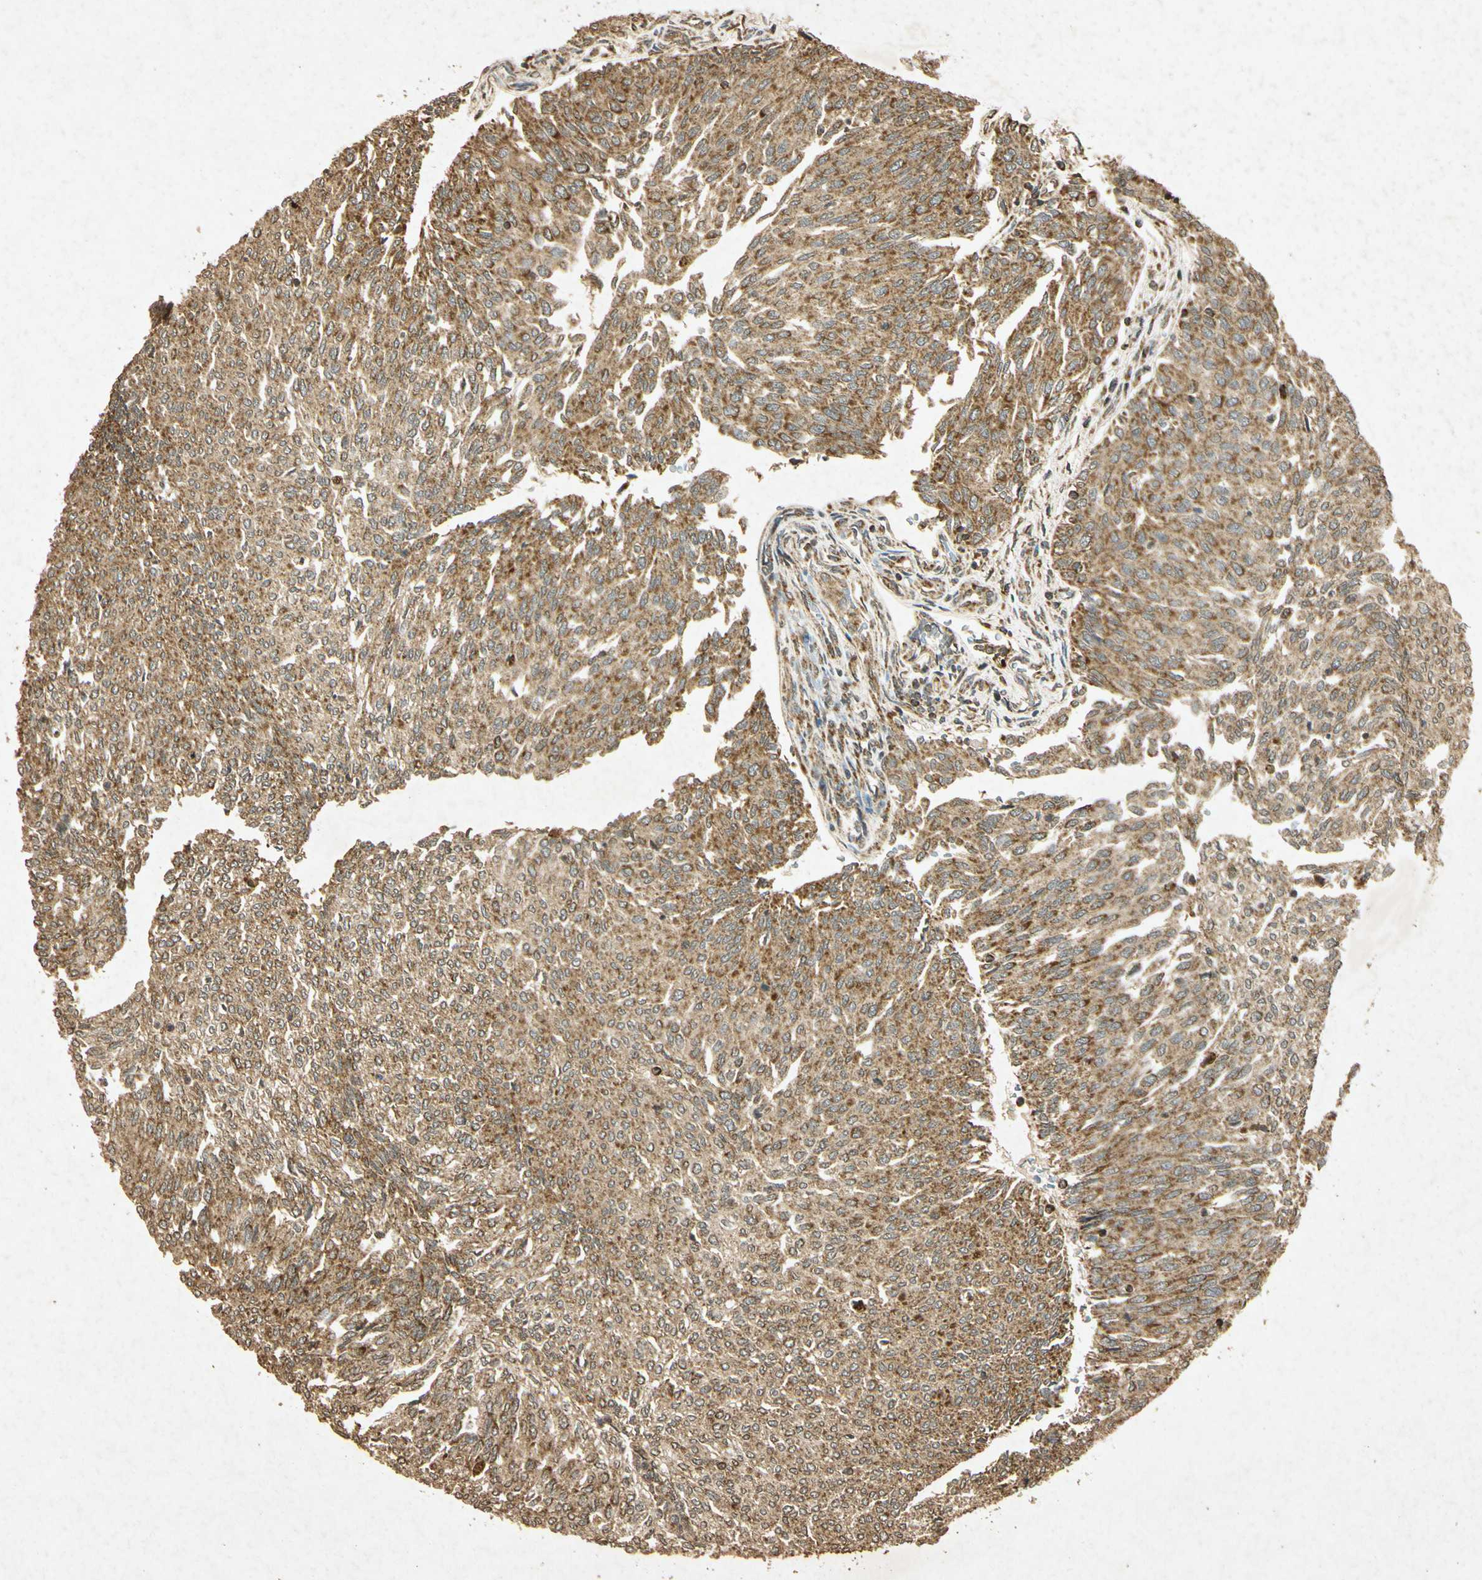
{"staining": {"intensity": "moderate", "quantity": ">75%", "location": "cytoplasmic/membranous"}, "tissue": "urothelial cancer", "cell_type": "Tumor cells", "image_type": "cancer", "snomed": [{"axis": "morphology", "description": "Urothelial carcinoma, Low grade"}, {"axis": "topography", "description": "Urinary bladder"}], "caption": "The micrograph displays a brown stain indicating the presence of a protein in the cytoplasmic/membranous of tumor cells in urothelial cancer. The staining was performed using DAB, with brown indicating positive protein expression. Nuclei are stained blue with hematoxylin.", "gene": "PRDX3", "patient": {"sex": "female", "age": 79}}